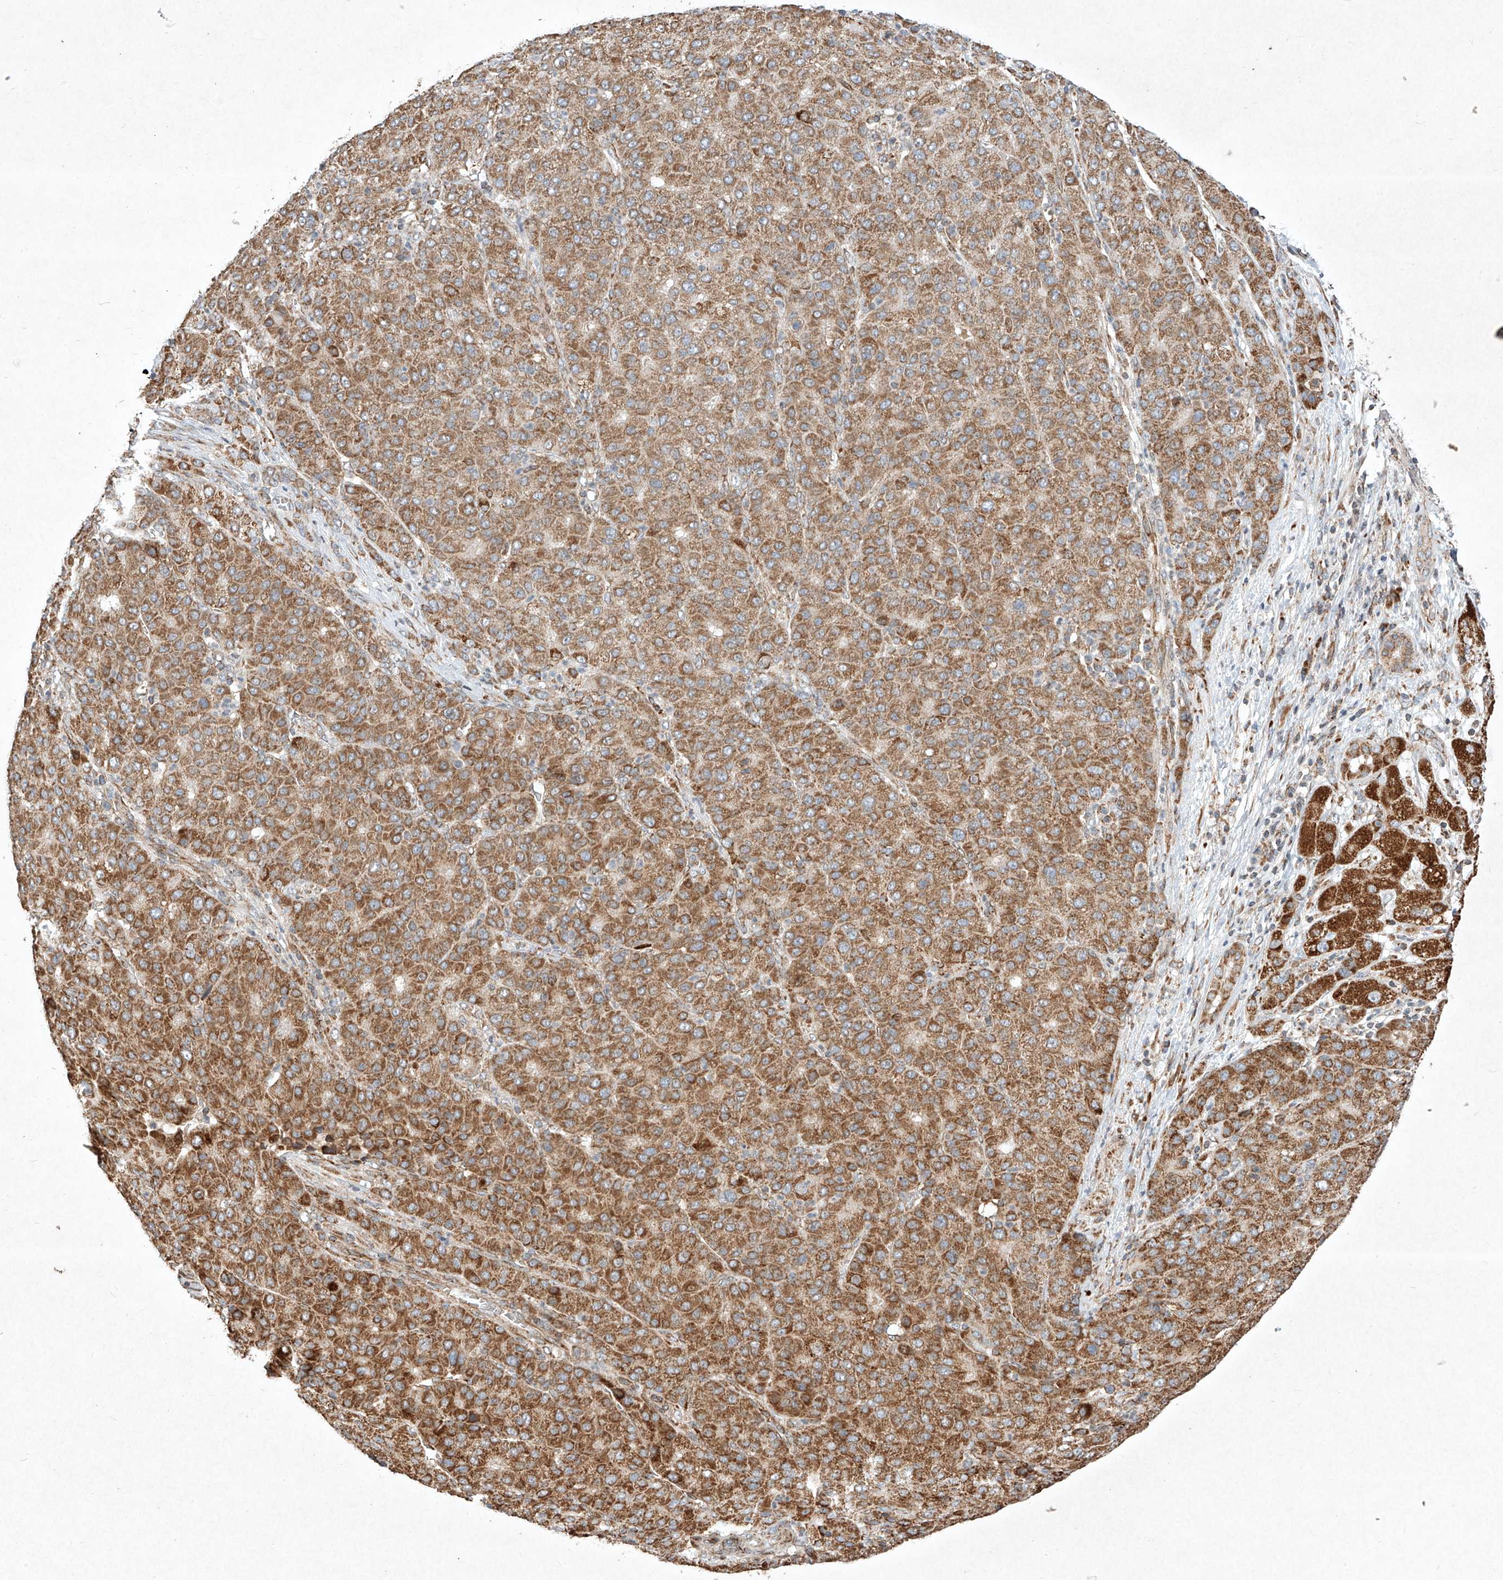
{"staining": {"intensity": "moderate", "quantity": ">75%", "location": "cytoplasmic/membranous"}, "tissue": "liver cancer", "cell_type": "Tumor cells", "image_type": "cancer", "snomed": [{"axis": "morphology", "description": "Carcinoma, Hepatocellular, NOS"}, {"axis": "topography", "description": "Liver"}], "caption": "Immunohistochemistry (IHC) image of liver hepatocellular carcinoma stained for a protein (brown), which demonstrates medium levels of moderate cytoplasmic/membranous positivity in about >75% of tumor cells.", "gene": "SEMA3B", "patient": {"sex": "male", "age": 65}}